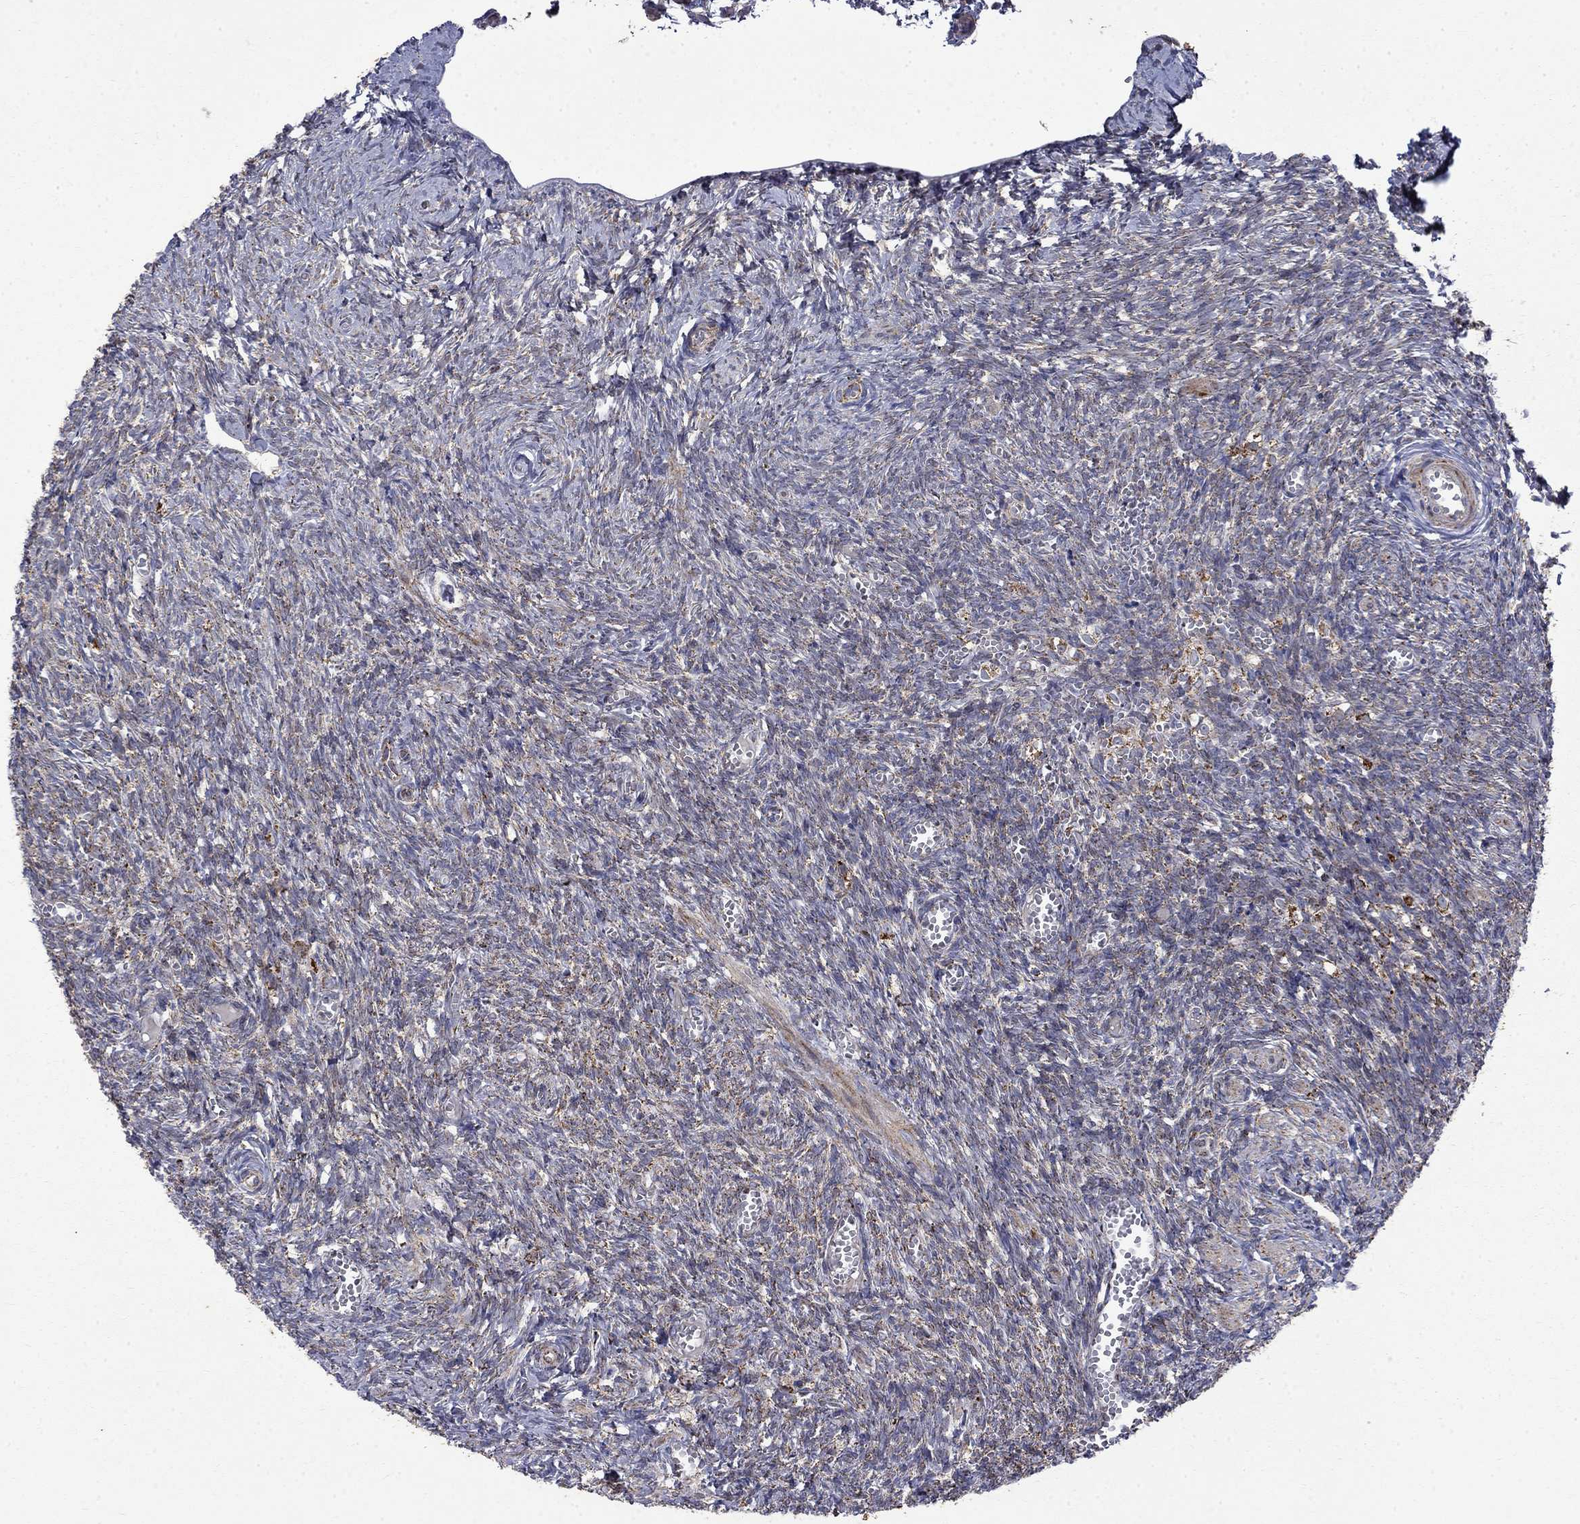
{"staining": {"intensity": "strong", "quantity": ">75%", "location": "cytoplasmic/membranous"}, "tissue": "ovary", "cell_type": "Follicle cells", "image_type": "normal", "snomed": [{"axis": "morphology", "description": "Normal tissue, NOS"}, {"axis": "topography", "description": "Ovary"}], "caption": "IHC of unremarkable human ovary displays high levels of strong cytoplasmic/membranous staining in about >75% of follicle cells. (Stains: DAB in brown, nuclei in blue, Microscopy: brightfield microscopy at high magnification).", "gene": "PCBP3", "patient": {"sex": "female", "age": 43}}